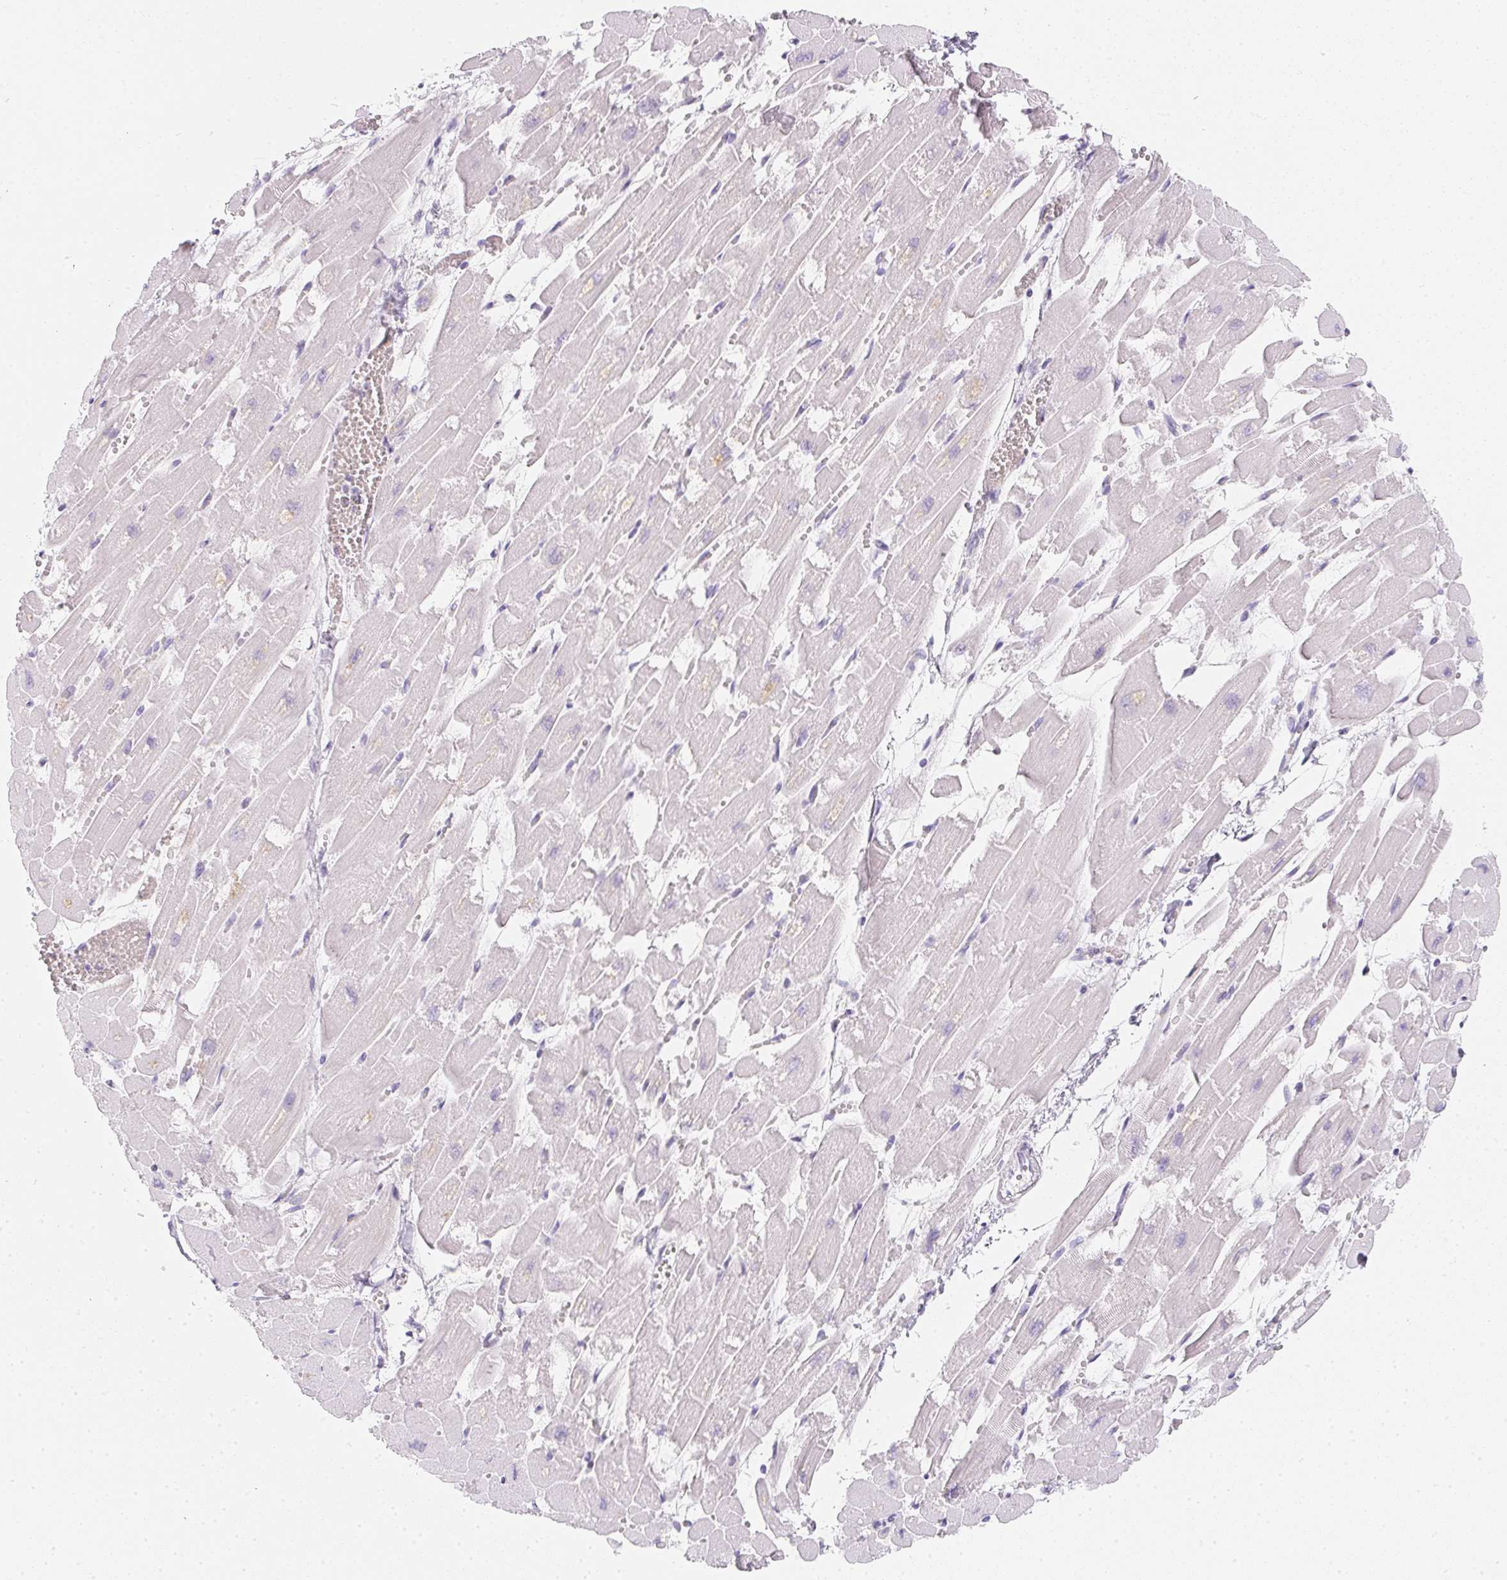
{"staining": {"intensity": "negative", "quantity": "none", "location": "none"}, "tissue": "heart muscle", "cell_type": "Cardiomyocytes", "image_type": "normal", "snomed": [{"axis": "morphology", "description": "Normal tissue, NOS"}, {"axis": "topography", "description": "Heart"}], "caption": "Immunohistochemistry (IHC) micrograph of unremarkable human heart muscle stained for a protein (brown), which reveals no expression in cardiomyocytes.", "gene": "SOAT1", "patient": {"sex": "female", "age": 52}}